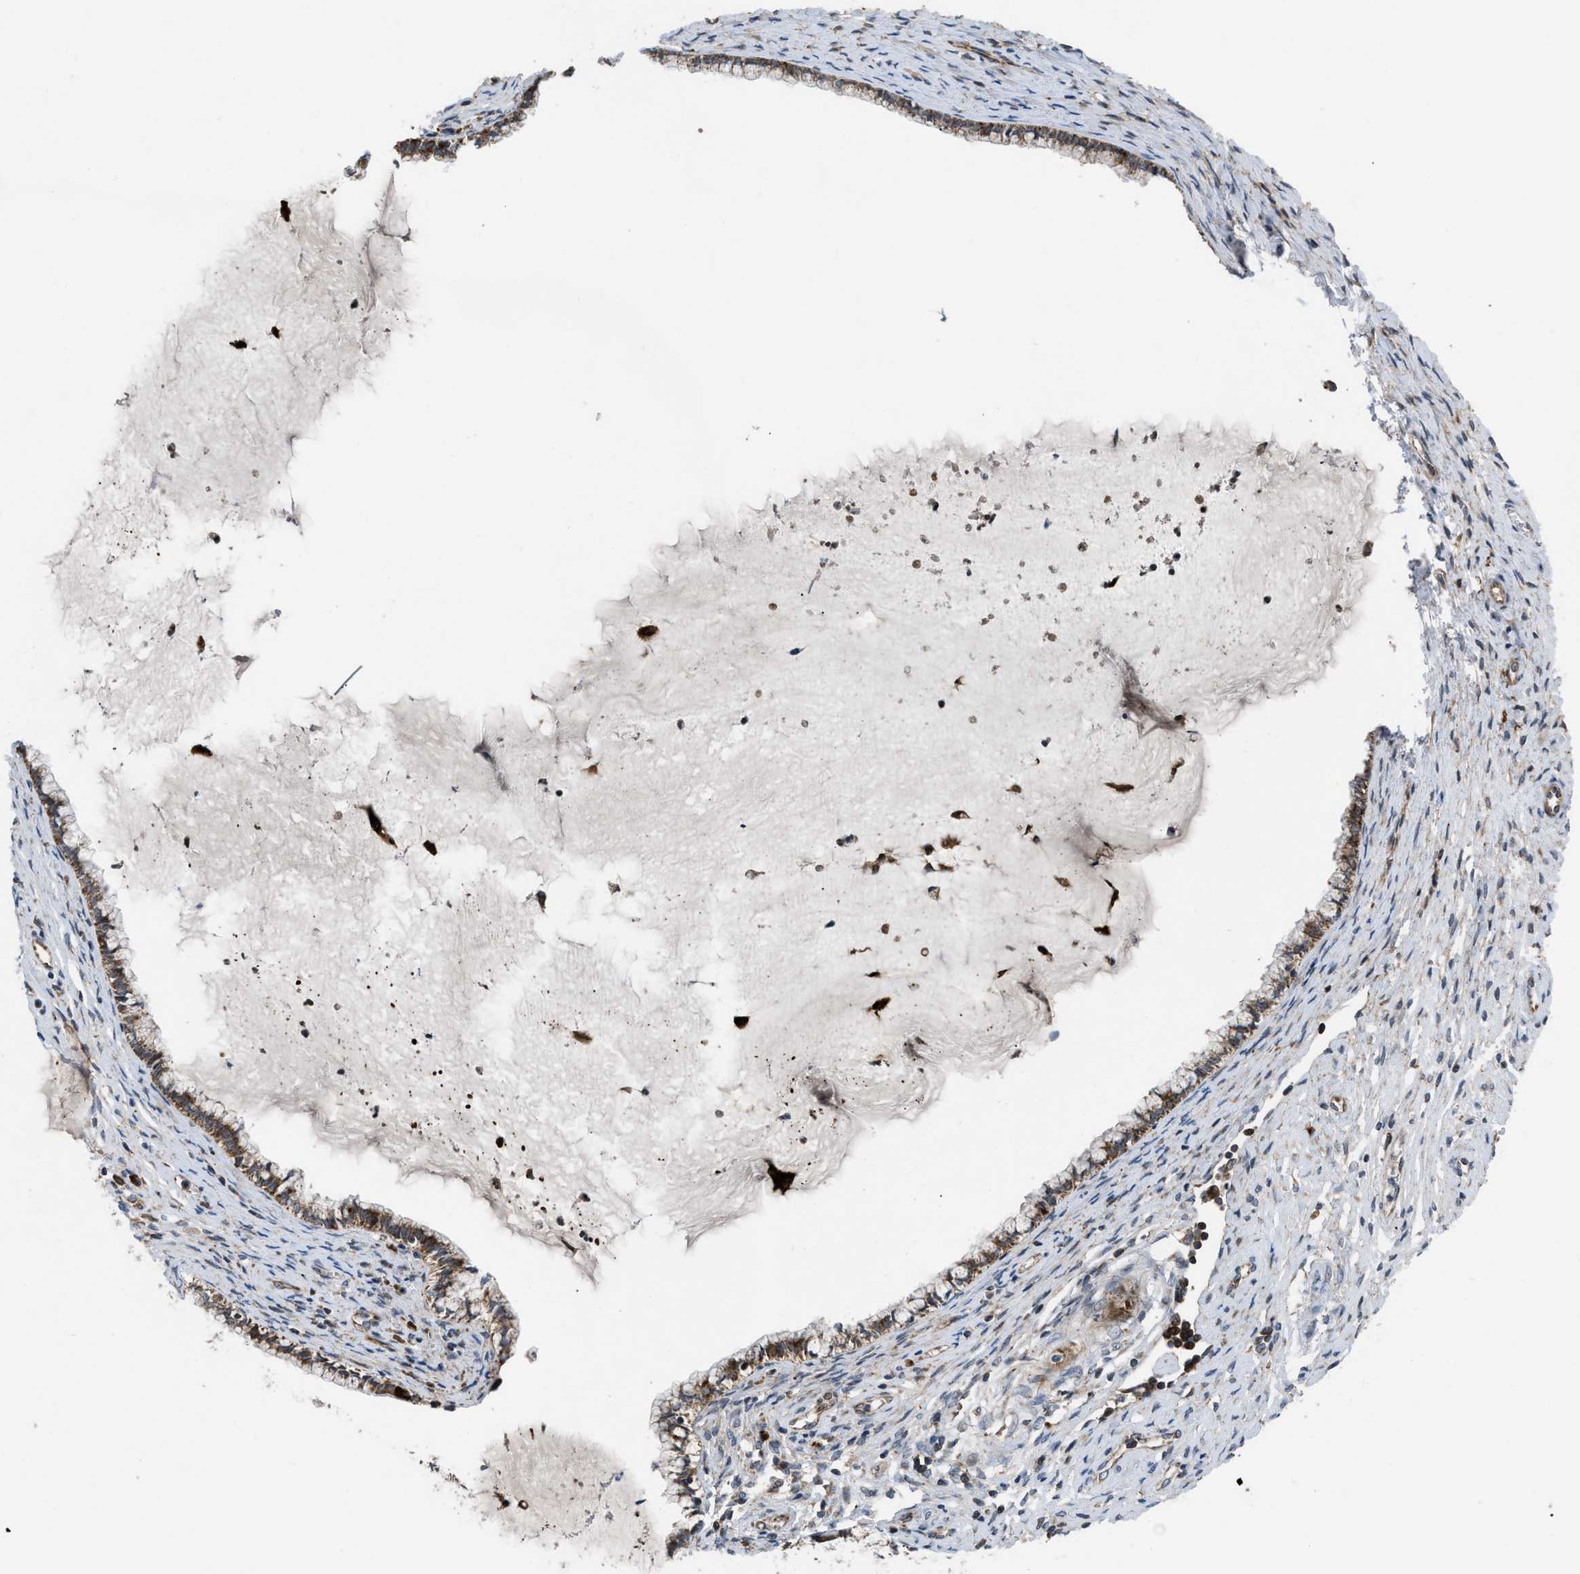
{"staining": {"intensity": "strong", "quantity": ">75%", "location": "cytoplasmic/membranous"}, "tissue": "cervical cancer", "cell_type": "Tumor cells", "image_type": "cancer", "snomed": [{"axis": "morphology", "description": "Adenocarcinoma, NOS"}, {"axis": "topography", "description": "Cervix"}], "caption": "Protein staining of cervical cancer (adenocarcinoma) tissue reveals strong cytoplasmic/membranous positivity in approximately >75% of tumor cells.", "gene": "AP3M2", "patient": {"sex": "female", "age": 44}}